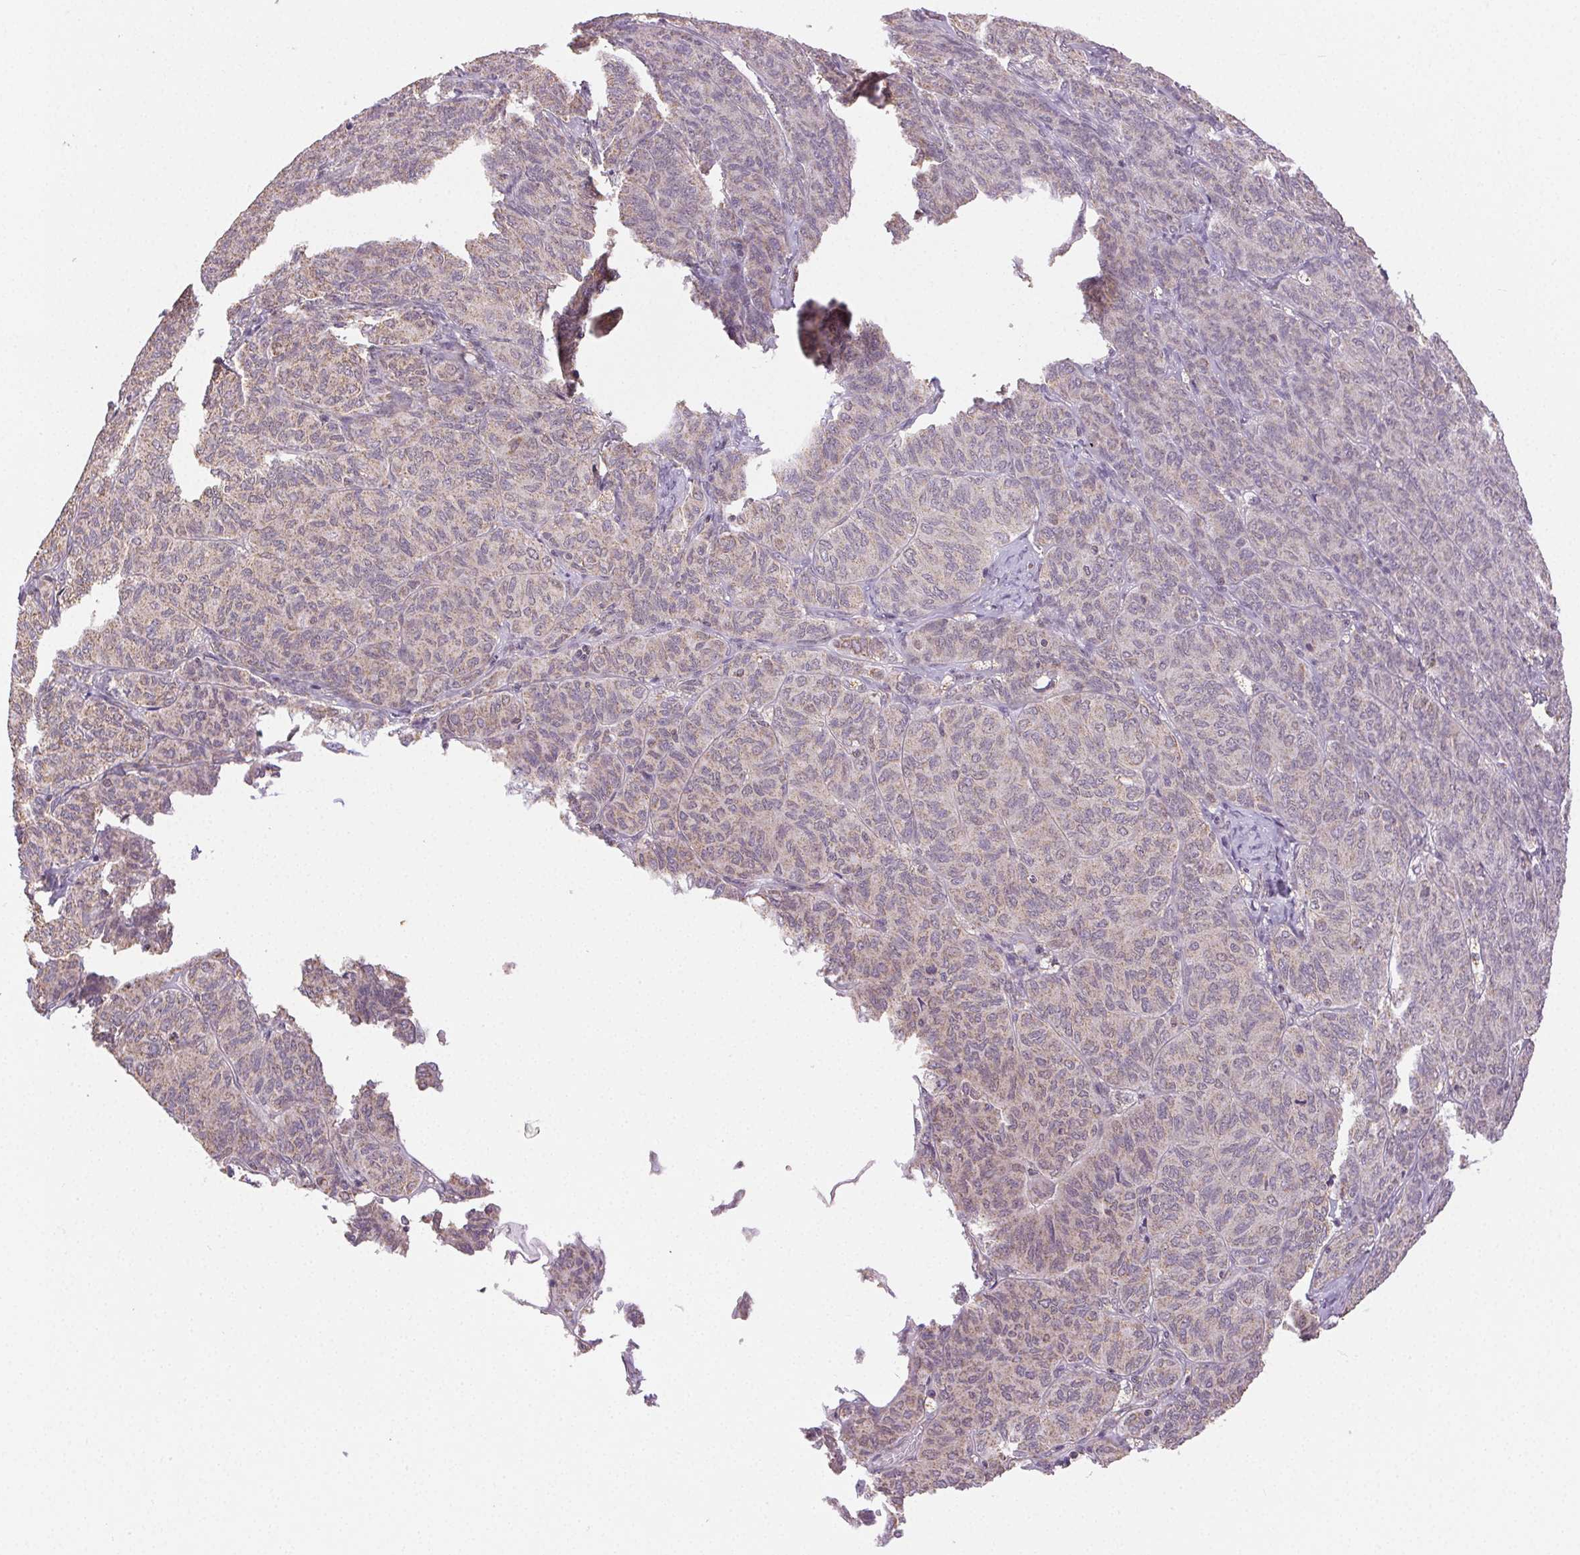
{"staining": {"intensity": "weak", "quantity": "<25%", "location": "cytoplasmic/membranous"}, "tissue": "ovarian cancer", "cell_type": "Tumor cells", "image_type": "cancer", "snomed": [{"axis": "morphology", "description": "Carcinoma, endometroid"}, {"axis": "topography", "description": "Ovary"}], "caption": "A photomicrograph of endometroid carcinoma (ovarian) stained for a protein displays no brown staining in tumor cells. (Immunohistochemistry (ihc), brightfield microscopy, high magnification).", "gene": "PIWIL4", "patient": {"sex": "female", "age": 80}}